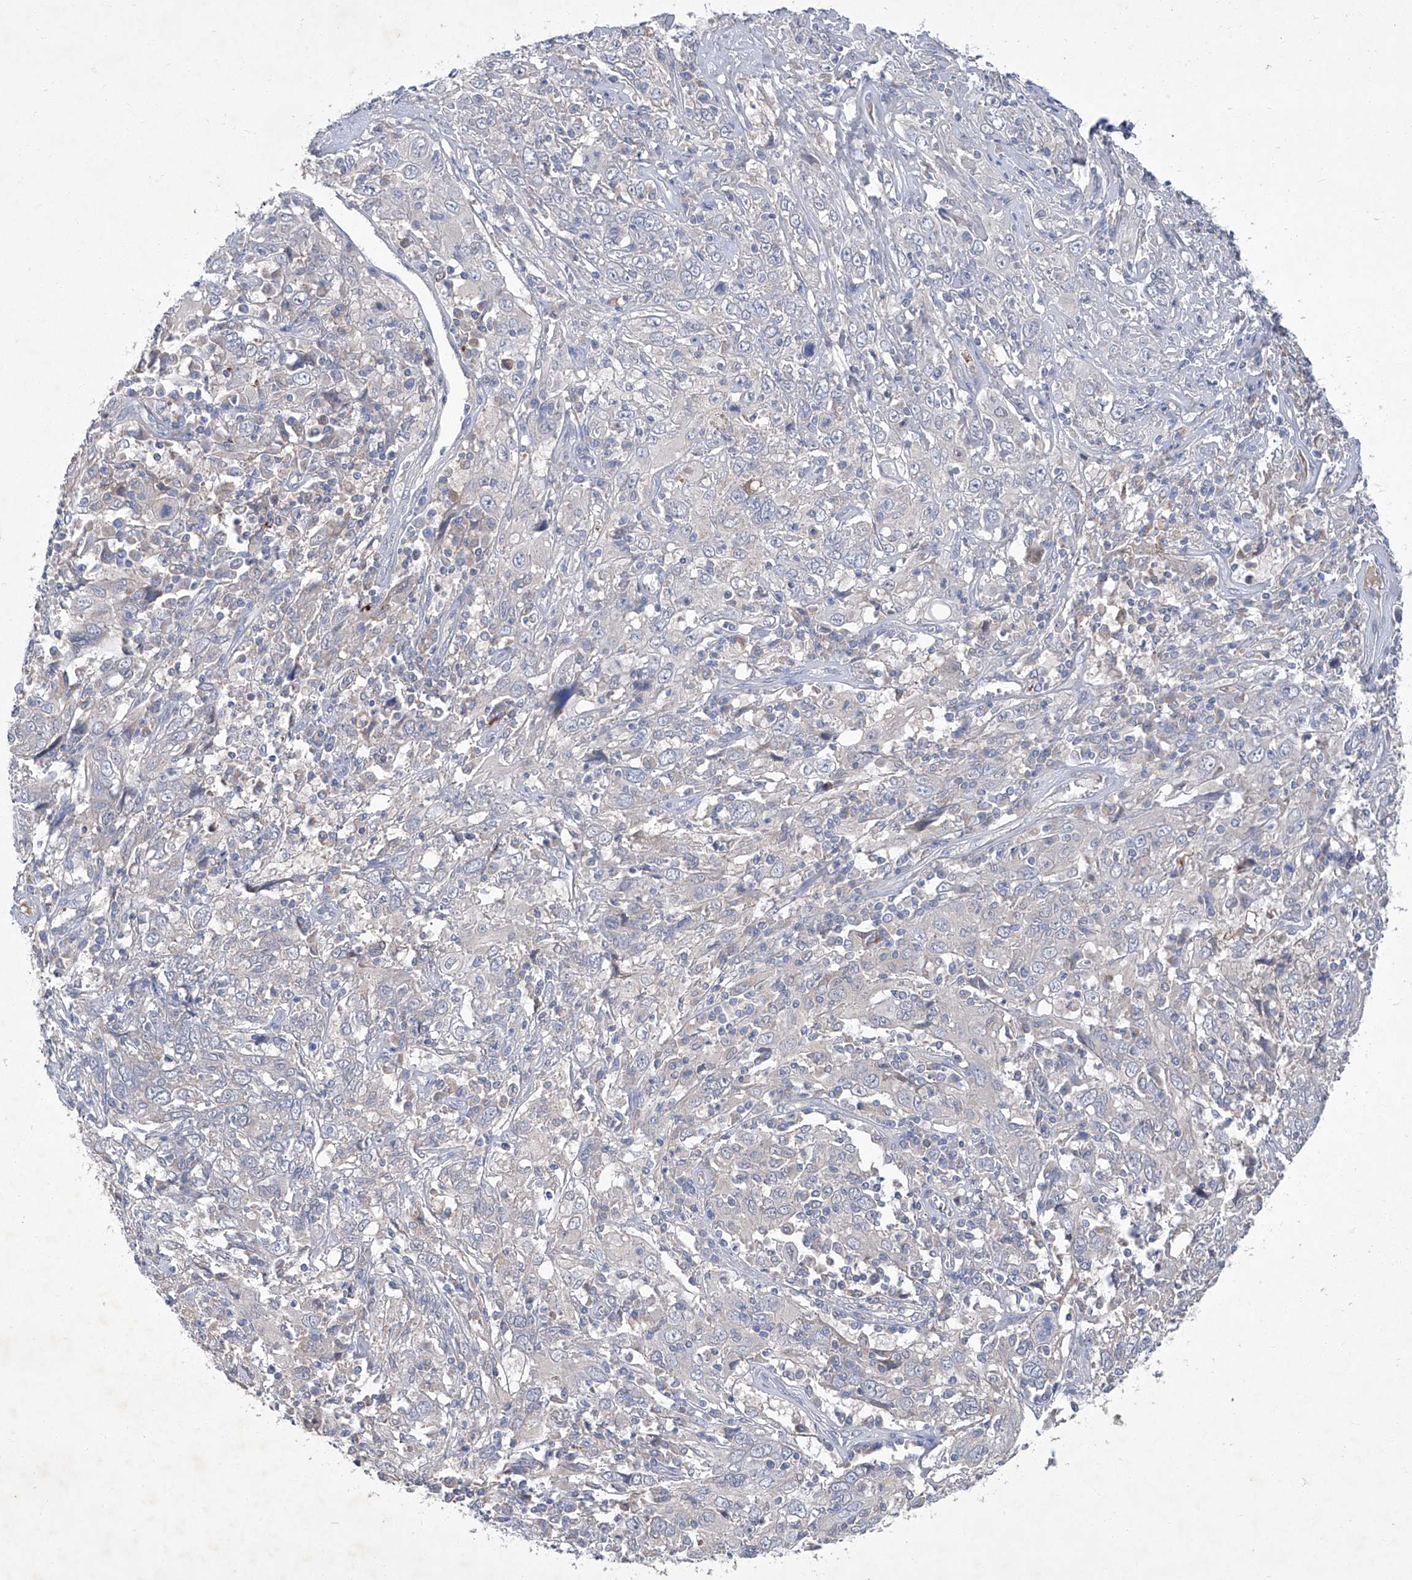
{"staining": {"intensity": "negative", "quantity": "none", "location": "none"}, "tissue": "cervical cancer", "cell_type": "Tumor cells", "image_type": "cancer", "snomed": [{"axis": "morphology", "description": "Squamous cell carcinoma, NOS"}, {"axis": "topography", "description": "Cervix"}], "caption": "Immunohistochemistry (IHC) photomicrograph of human squamous cell carcinoma (cervical) stained for a protein (brown), which shows no positivity in tumor cells. The staining is performed using DAB brown chromogen with nuclei counter-stained in using hematoxylin.", "gene": "SBK2", "patient": {"sex": "female", "age": 46}}